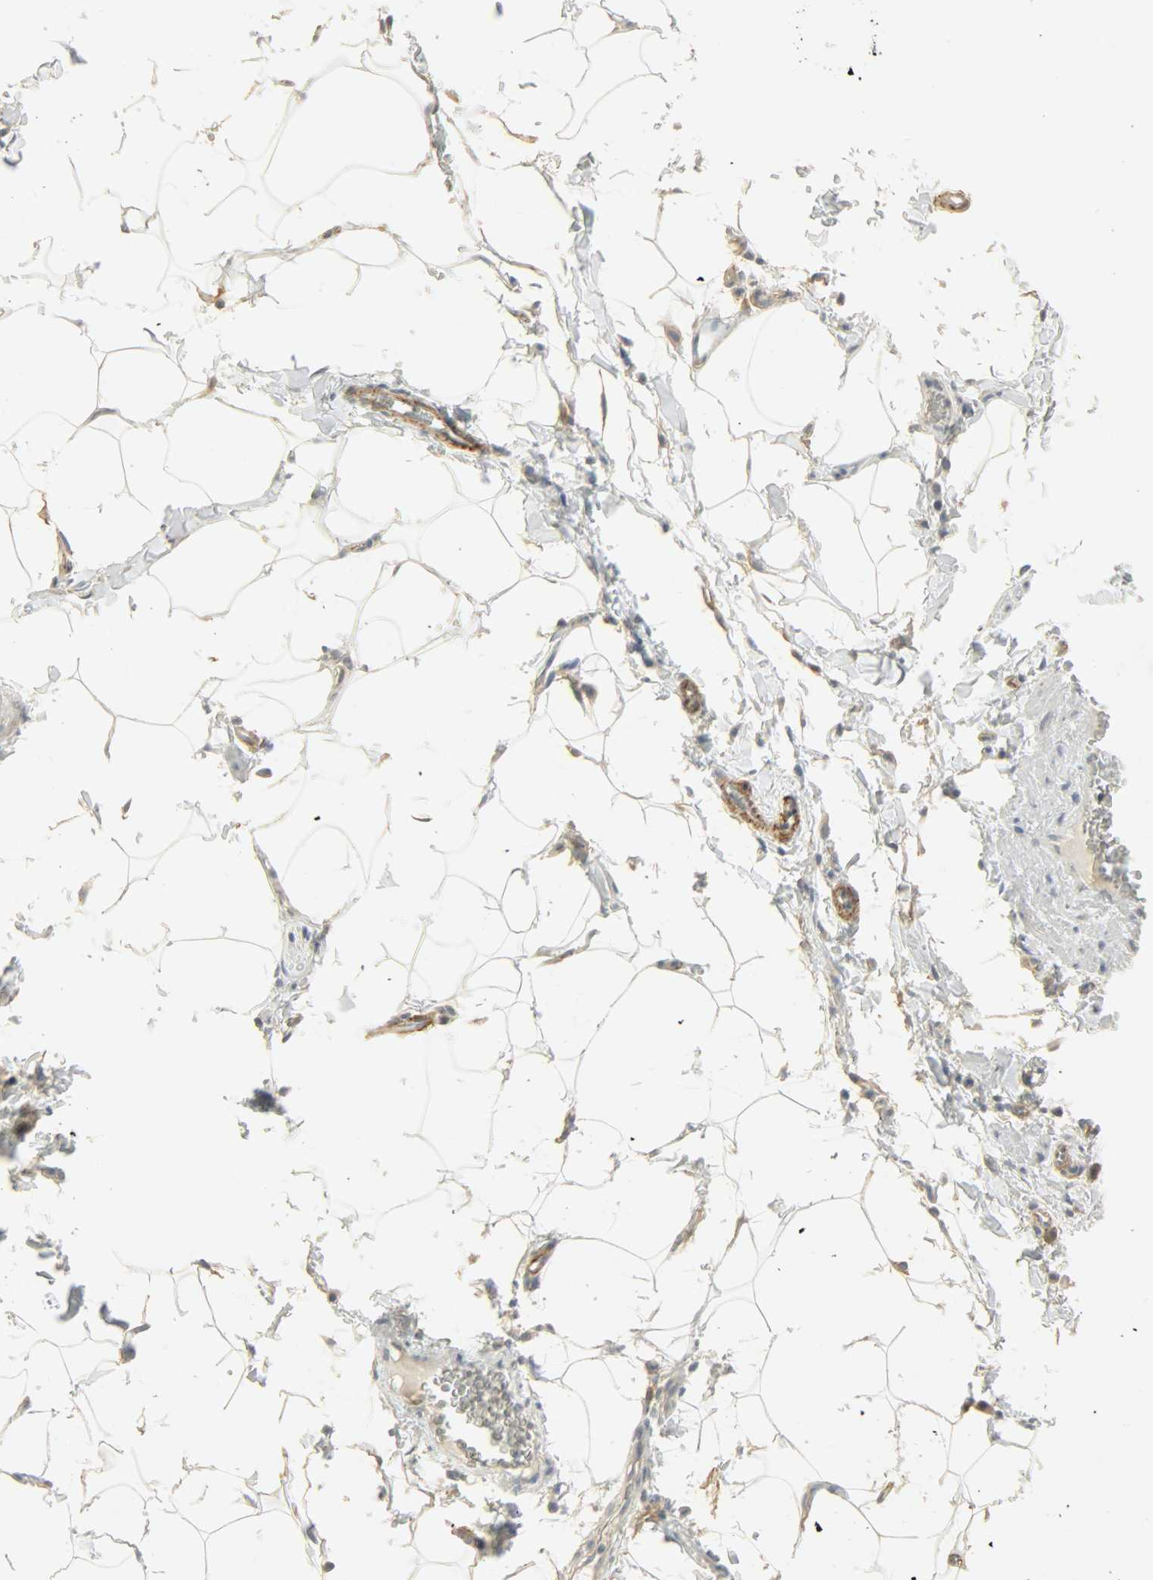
{"staining": {"intensity": "negative", "quantity": "none", "location": "none"}, "tissue": "adipose tissue", "cell_type": "Adipocytes", "image_type": "normal", "snomed": [{"axis": "morphology", "description": "Normal tissue, NOS"}, {"axis": "topography", "description": "Vascular tissue"}], "caption": "High magnification brightfield microscopy of unremarkable adipose tissue stained with DAB (3,3'-diaminobenzidine) (brown) and counterstained with hematoxylin (blue): adipocytes show no significant staining. (Stains: DAB (3,3'-diaminobenzidine) immunohistochemistry with hematoxylin counter stain, Microscopy: brightfield microscopy at high magnification).", "gene": "ENPEP", "patient": {"sex": "male", "age": 41}}